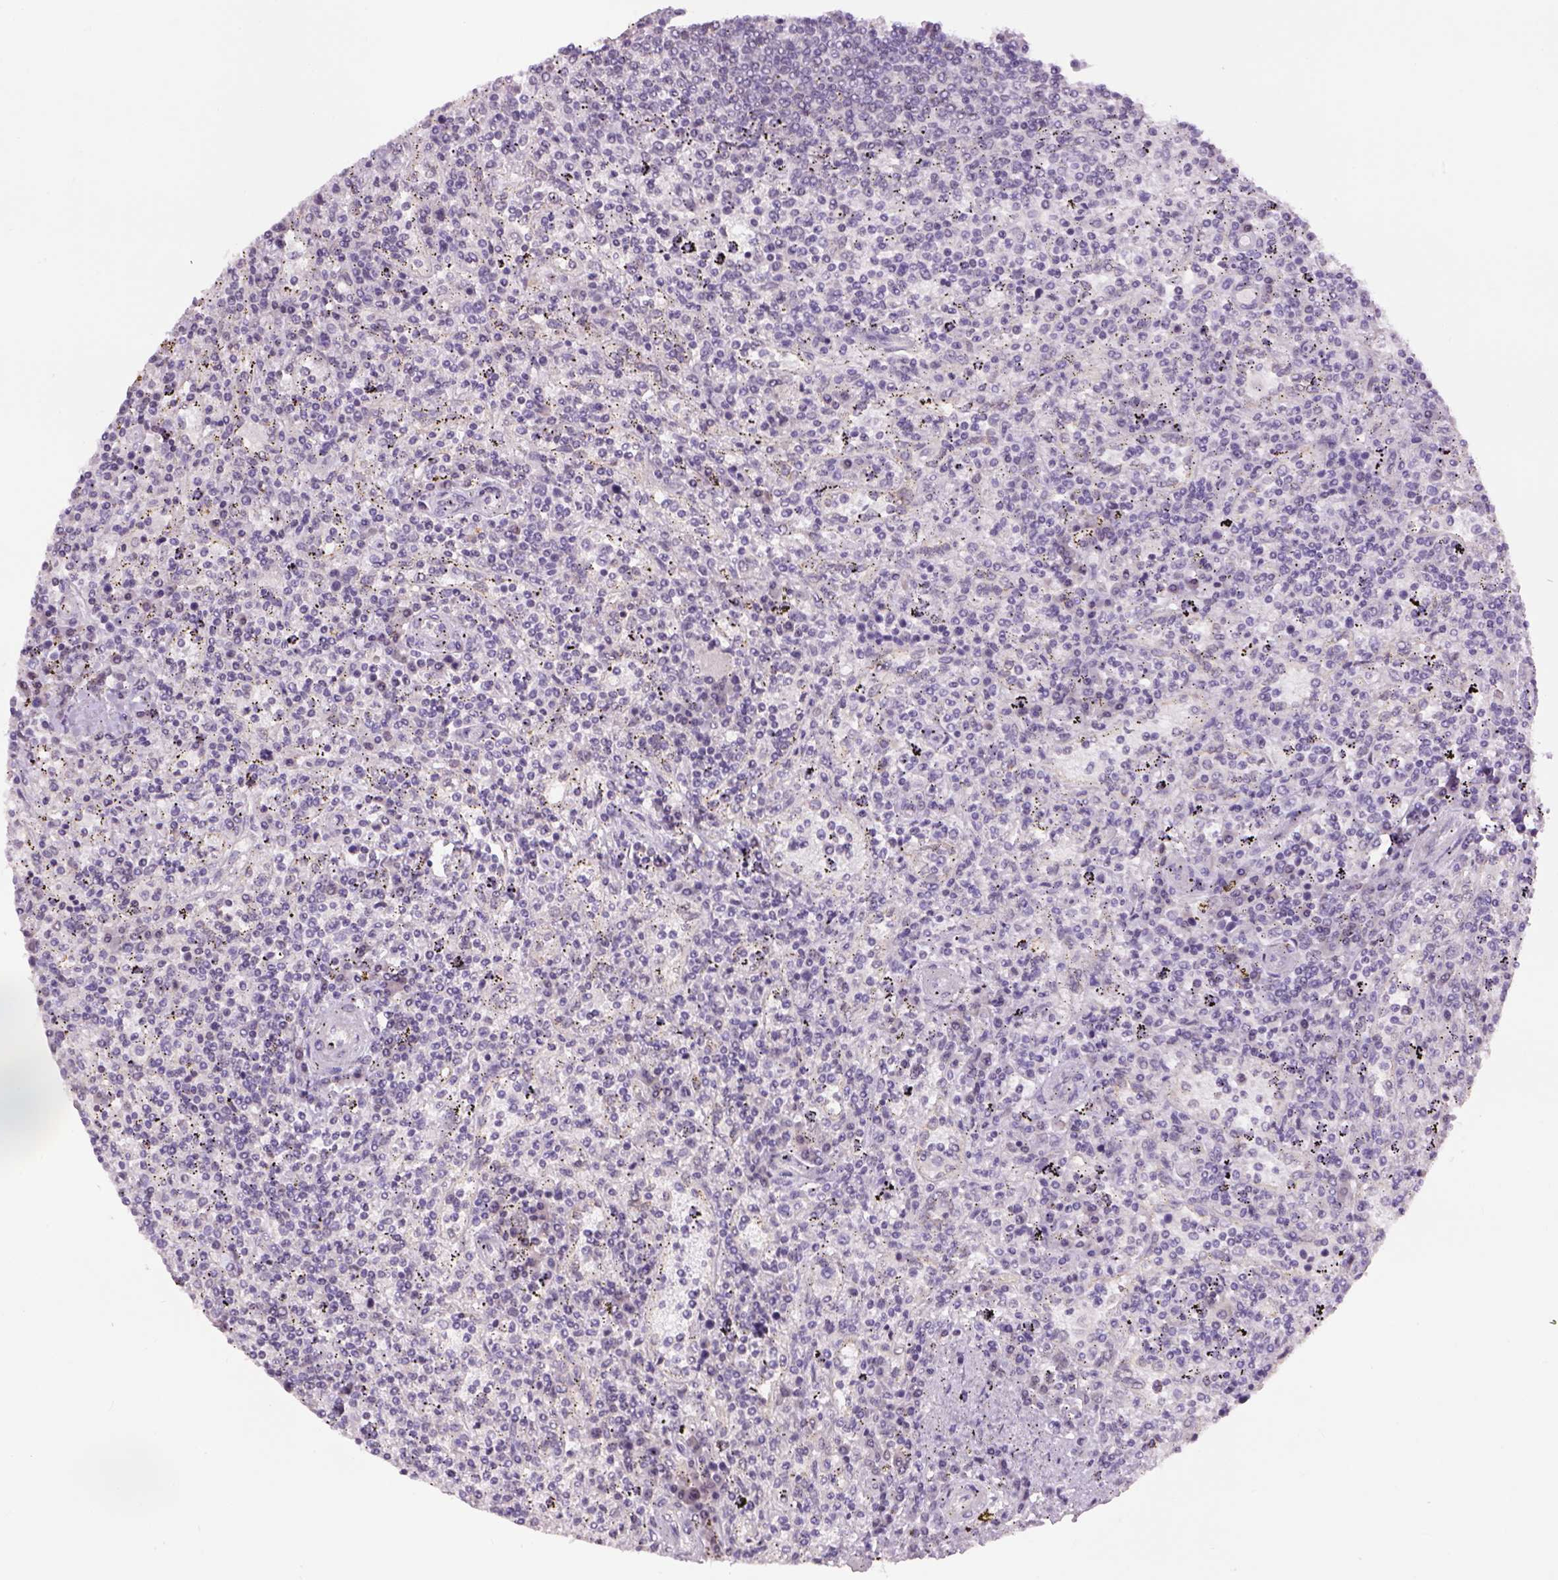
{"staining": {"intensity": "negative", "quantity": "none", "location": "none"}, "tissue": "lymphoma", "cell_type": "Tumor cells", "image_type": "cancer", "snomed": [{"axis": "morphology", "description": "Malignant lymphoma, non-Hodgkin's type, Low grade"}, {"axis": "topography", "description": "Spleen"}], "caption": "DAB immunohistochemical staining of human lymphoma exhibits no significant expression in tumor cells.", "gene": "PRRT1", "patient": {"sex": "male", "age": 62}}